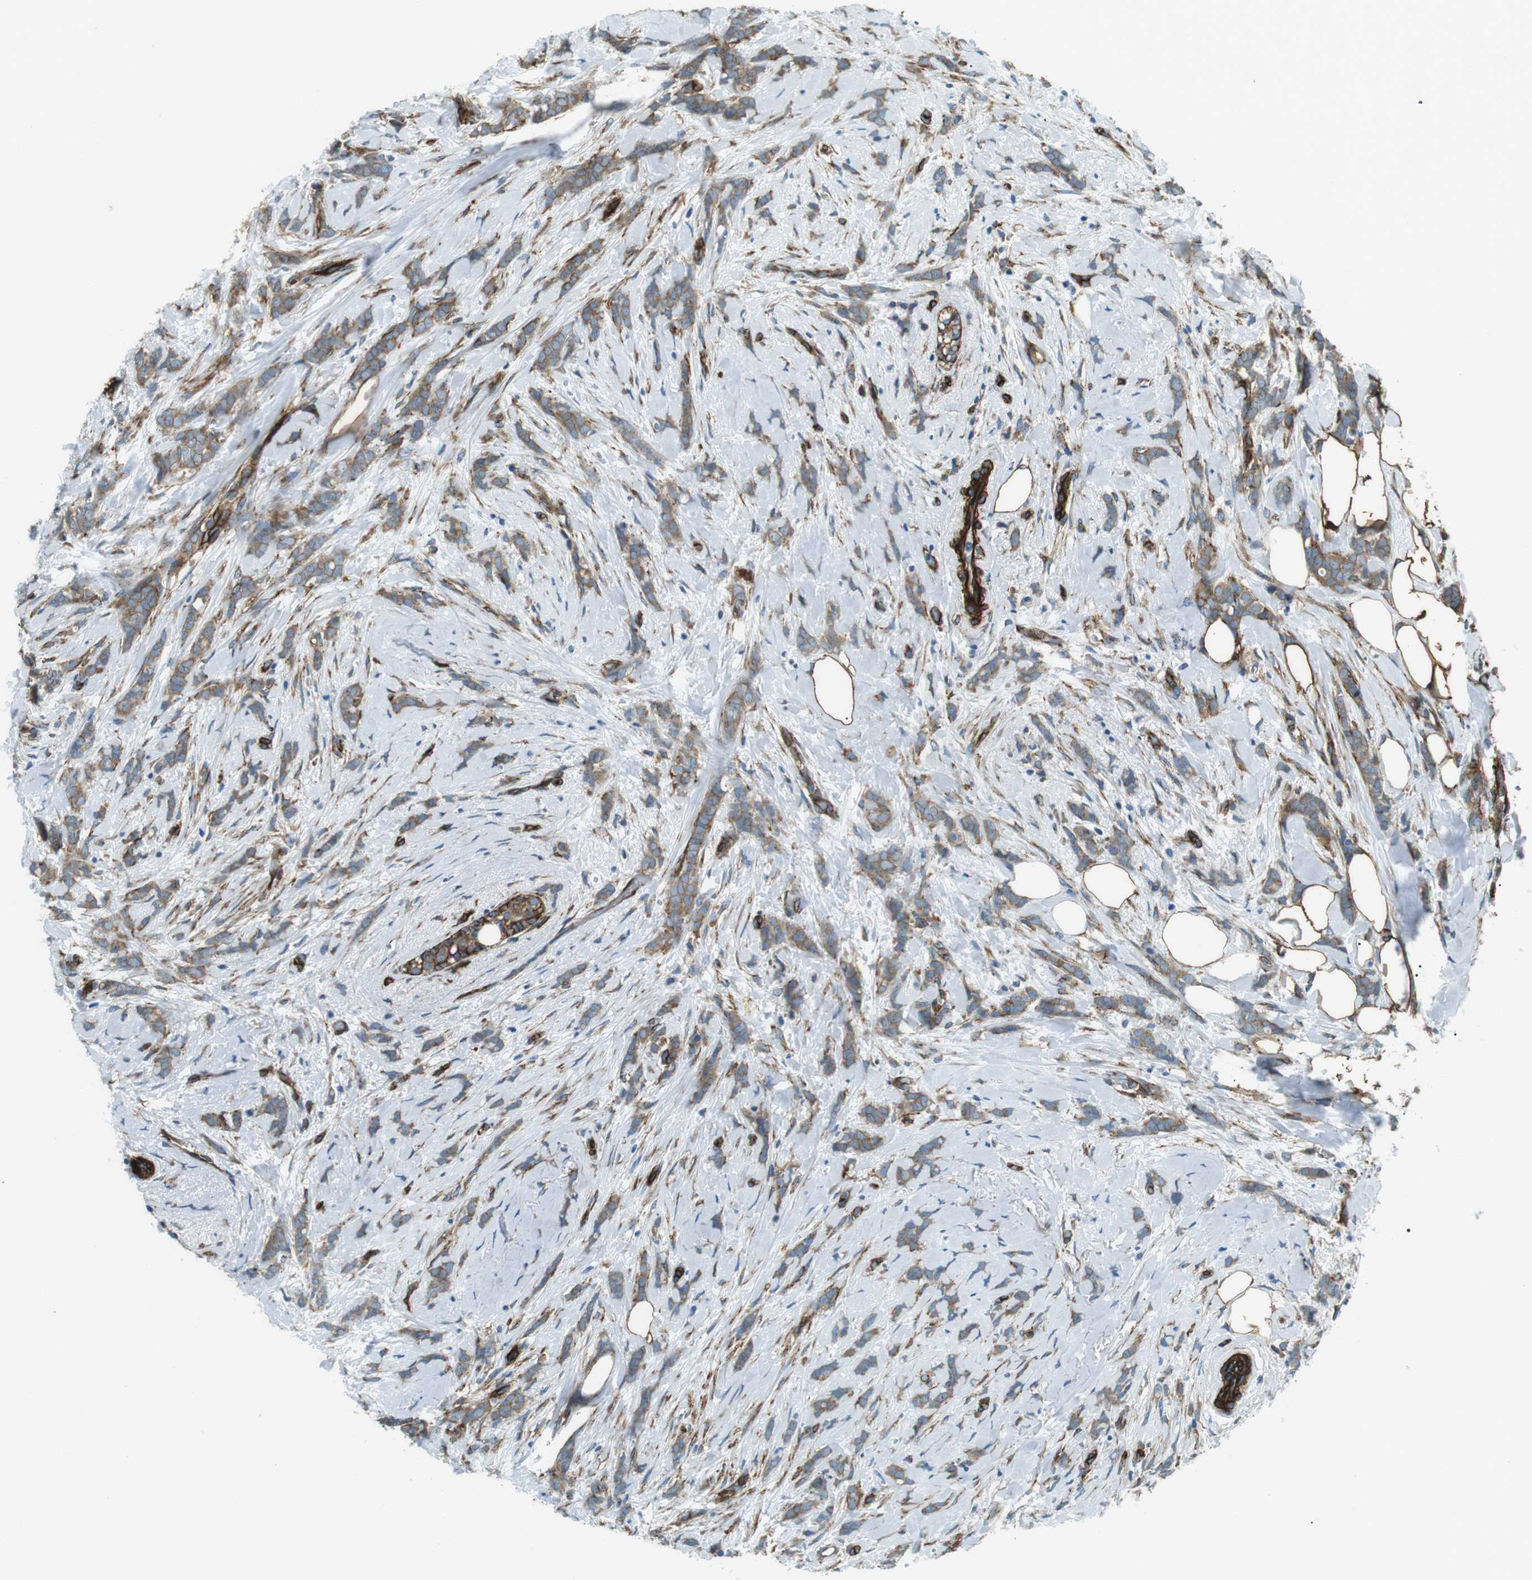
{"staining": {"intensity": "moderate", "quantity": ">75%", "location": "cytoplasmic/membranous"}, "tissue": "breast cancer", "cell_type": "Tumor cells", "image_type": "cancer", "snomed": [{"axis": "morphology", "description": "Lobular carcinoma, in situ"}, {"axis": "morphology", "description": "Lobular carcinoma"}, {"axis": "topography", "description": "Breast"}], "caption": "Immunohistochemistry micrograph of neoplastic tissue: lobular carcinoma (breast) stained using IHC demonstrates medium levels of moderate protein expression localized specifically in the cytoplasmic/membranous of tumor cells, appearing as a cytoplasmic/membranous brown color.", "gene": "ODR4", "patient": {"sex": "female", "age": 41}}